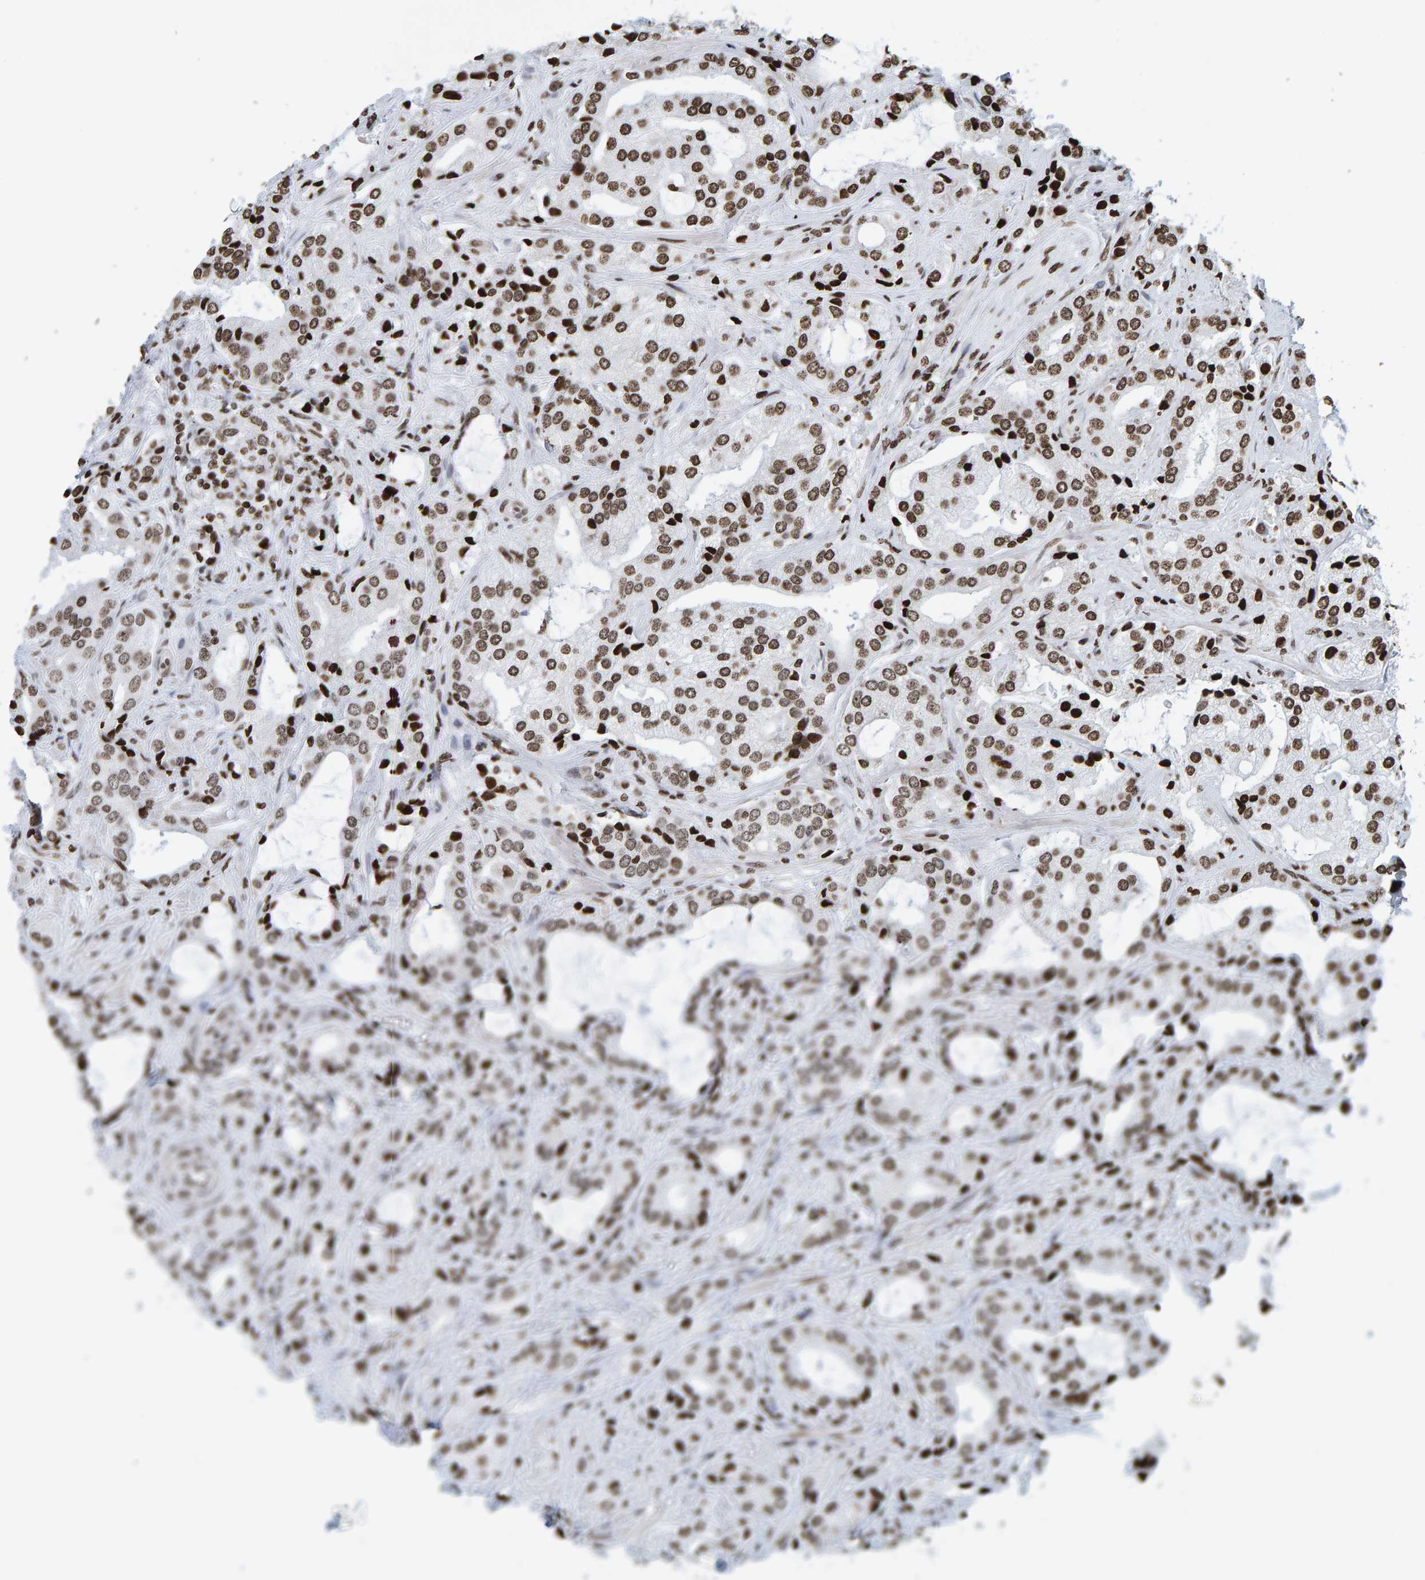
{"staining": {"intensity": "strong", "quantity": ">75%", "location": "nuclear"}, "tissue": "prostate cancer", "cell_type": "Tumor cells", "image_type": "cancer", "snomed": [{"axis": "morphology", "description": "Adenocarcinoma, High grade"}, {"axis": "topography", "description": "Prostate"}], "caption": "Immunohistochemical staining of human high-grade adenocarcinoma (prostate) displays high levels of strong nuclear protein expression in about >75% of tumor cells. (Stains: DAB (3,3'-diaminobenzidine) in brown, nuclei in blue, Microscopy: brightfield microscopy at high magnification).", "gene": "BRF2", "patient": {"sex": "male", "age": 66}}